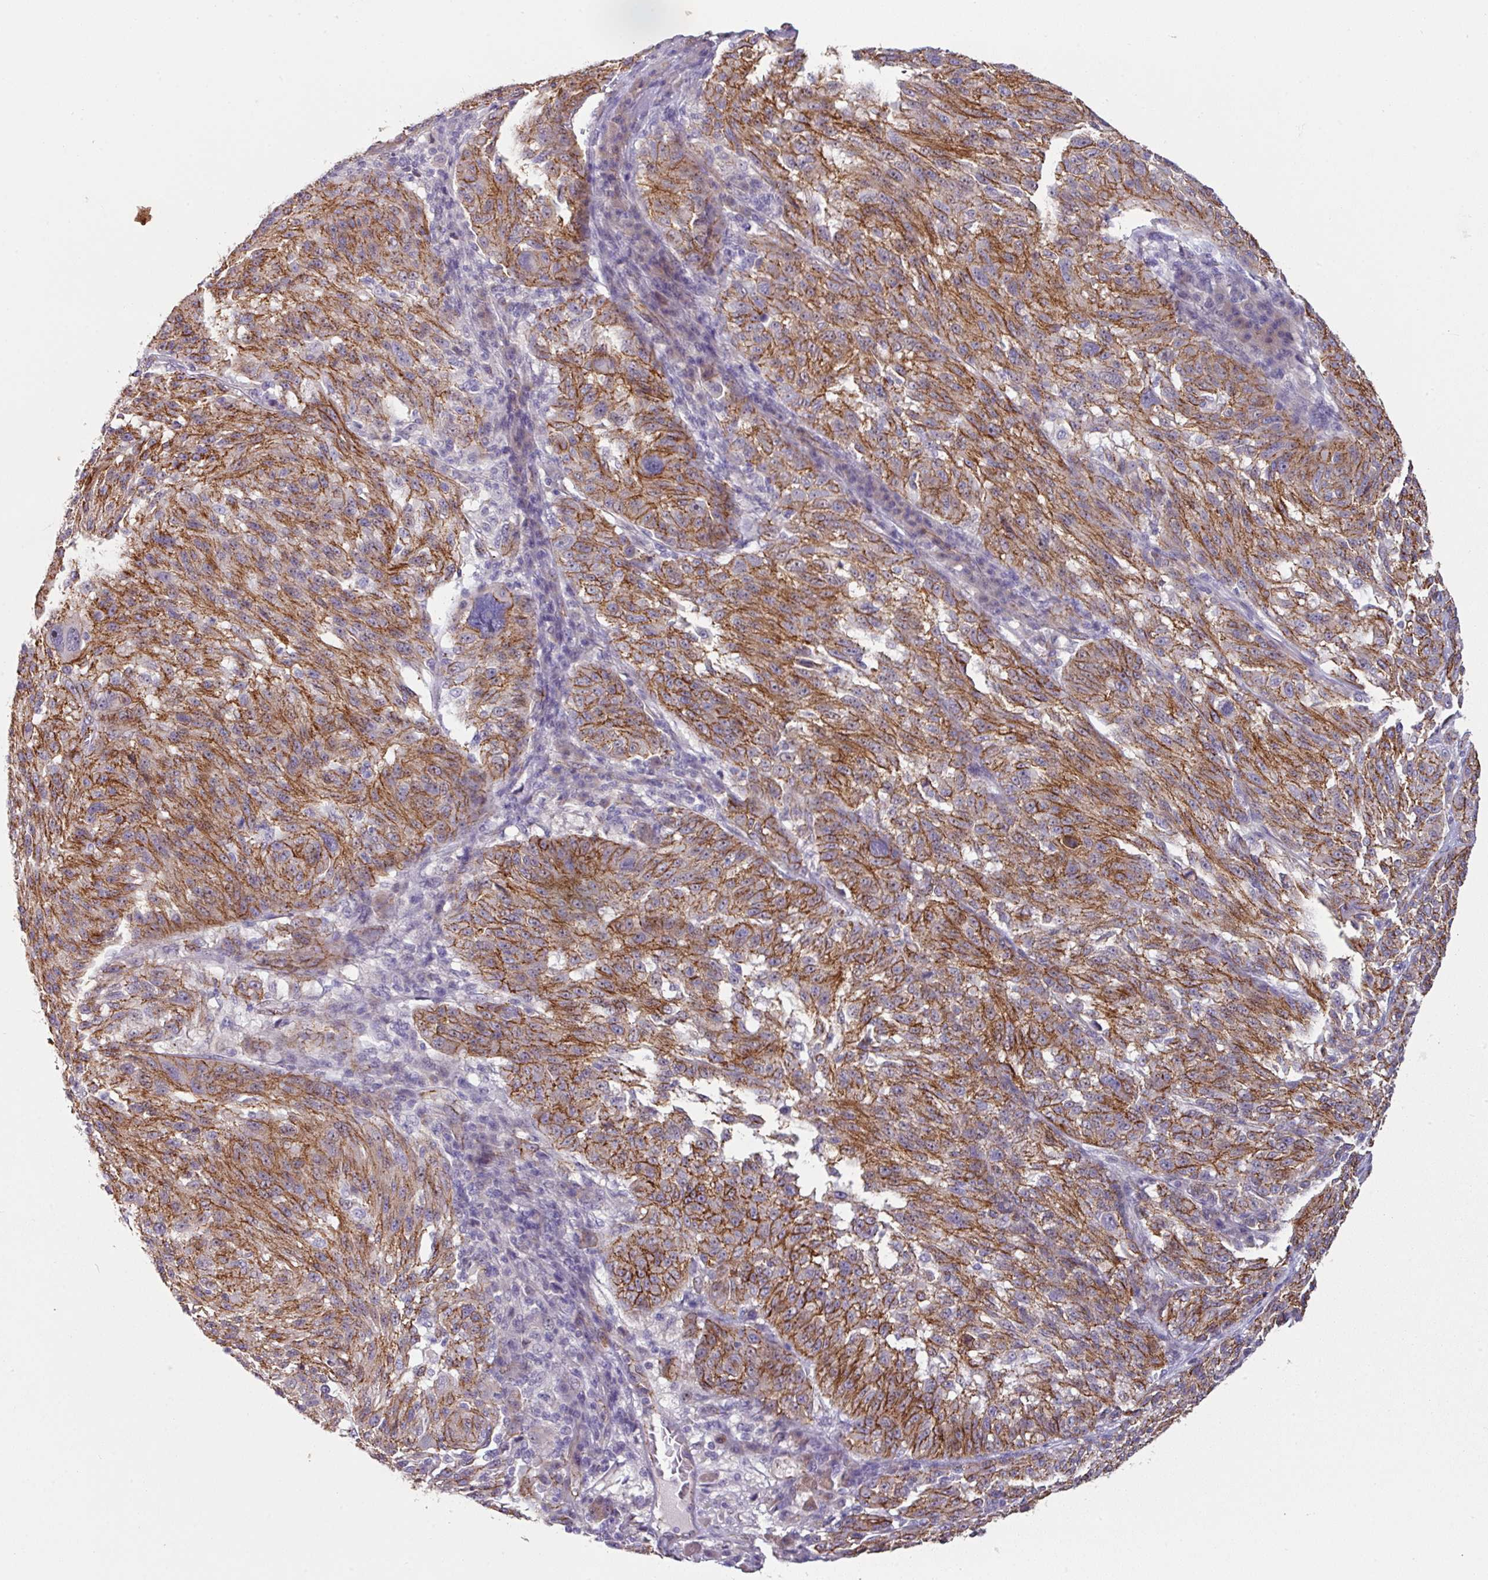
{"staining": {"intensity": "moderate", "quantity": ">75%", "location": "cytoplasmic/membranous"}, "tissue": "melanoma", "cell_type": "Tumor cells", "image_type": "cancer", "snomed": [{"axis": "morphology", "description": "Malignant melanoma, NOS"}, {"axis": "topography", "description": "Skin"}], "caption": "Malignant melanoma stained with DAB immunohistochemistry exhibits medium levels of moderate cytoplasmic/membranous positivity in about >75% of tumor cells.", "gene": "JUP", "patient": {"sex": "male", "age": 53}}